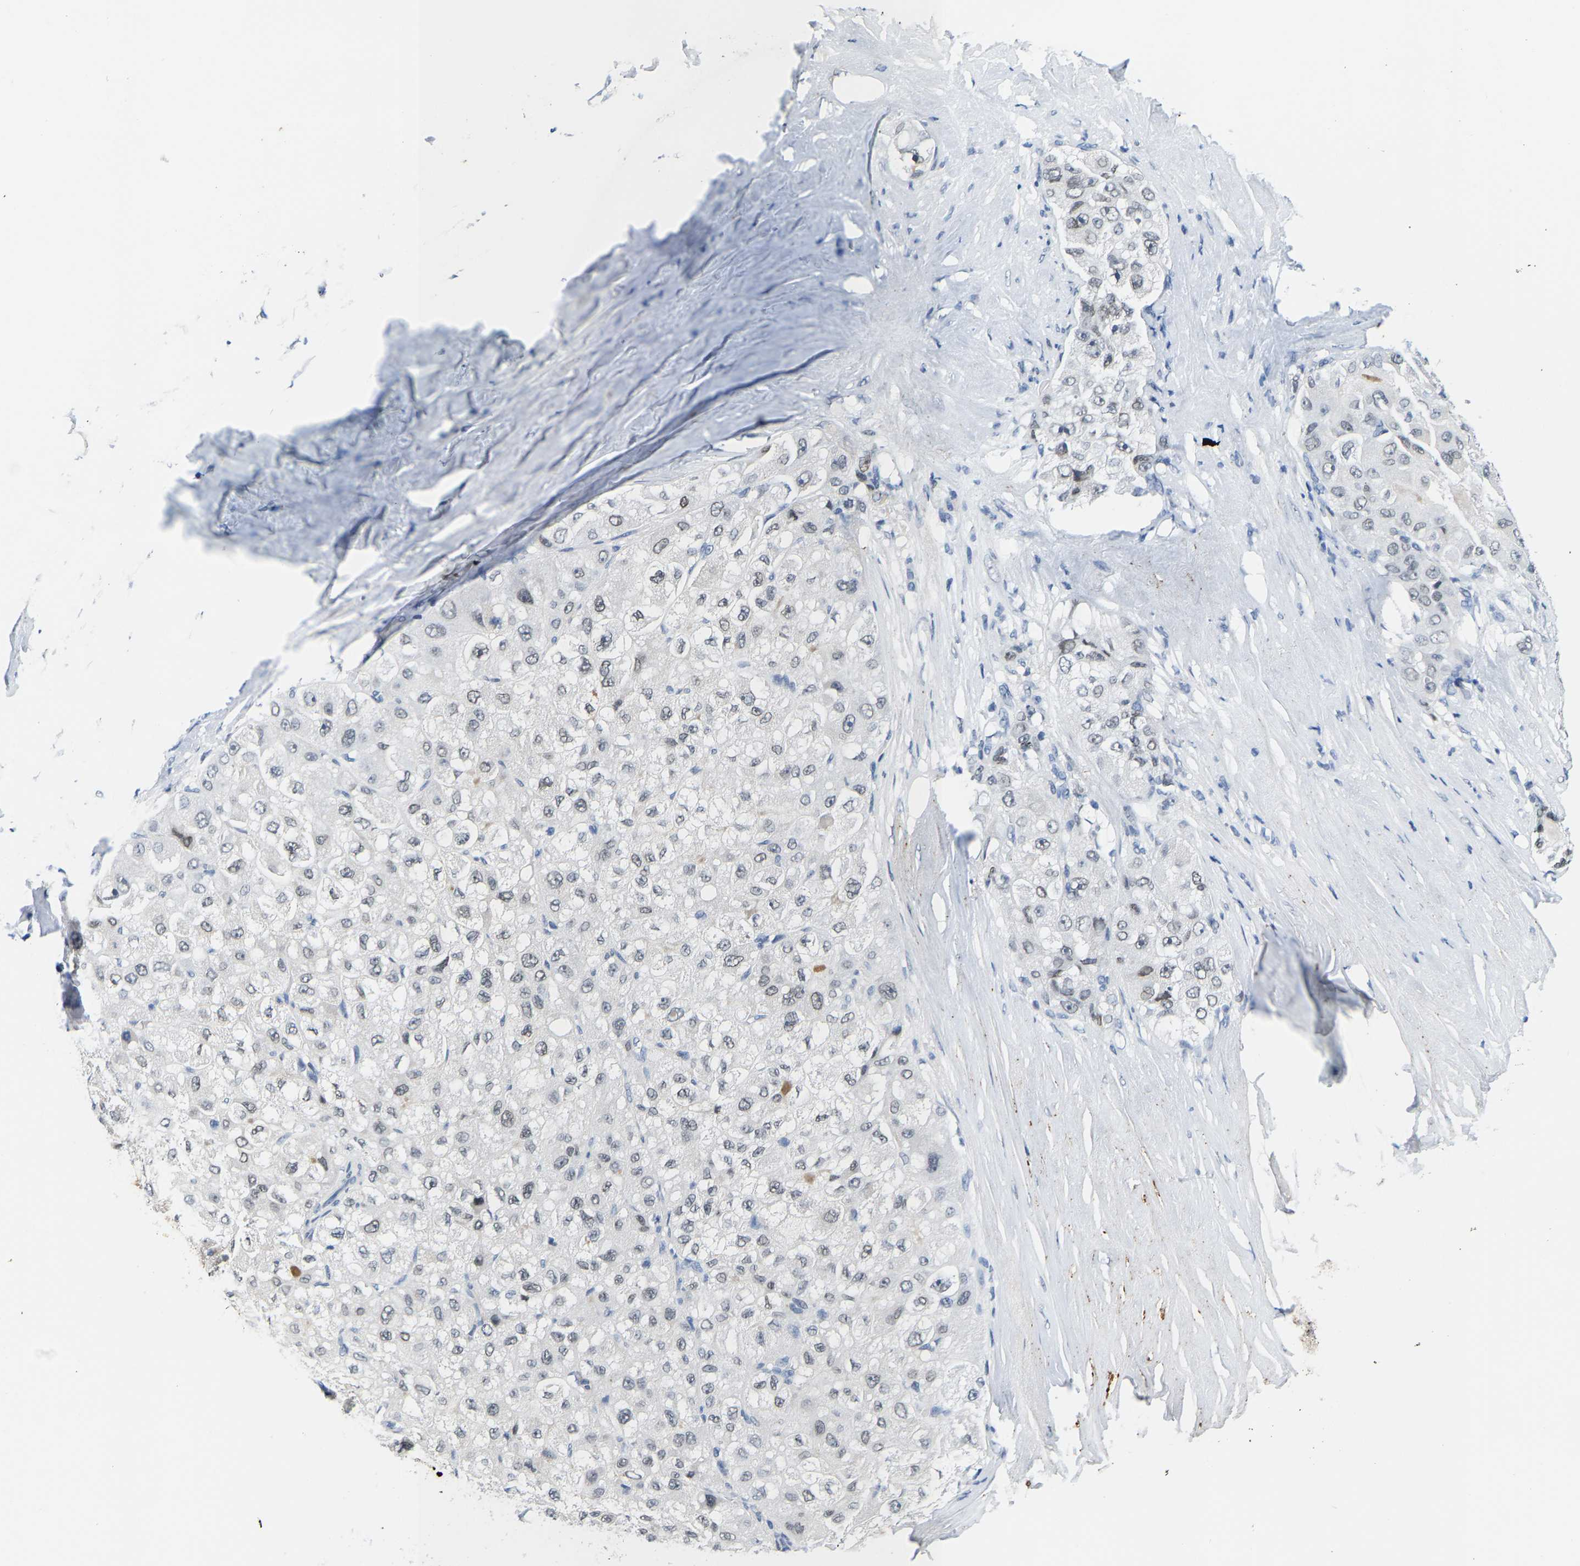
{"staining": {"intensity": "negative", "quantity": "none", "location": "none"}, "tissue": "liver cancer", "cell_type": "Tumor cells", "image_type": "cancer", "snomed": [{"axis": "morphology", "description": "Carcinoma, Hepatocellular, NOS"}, {"axis": "topography", "description": "Liver"}], "caption": "Tumor cells show no significant protein staining in liver hepatocellular carcinoma.", "gene": "SETD1B", "patient": {"sex": "male", "age": 80}}